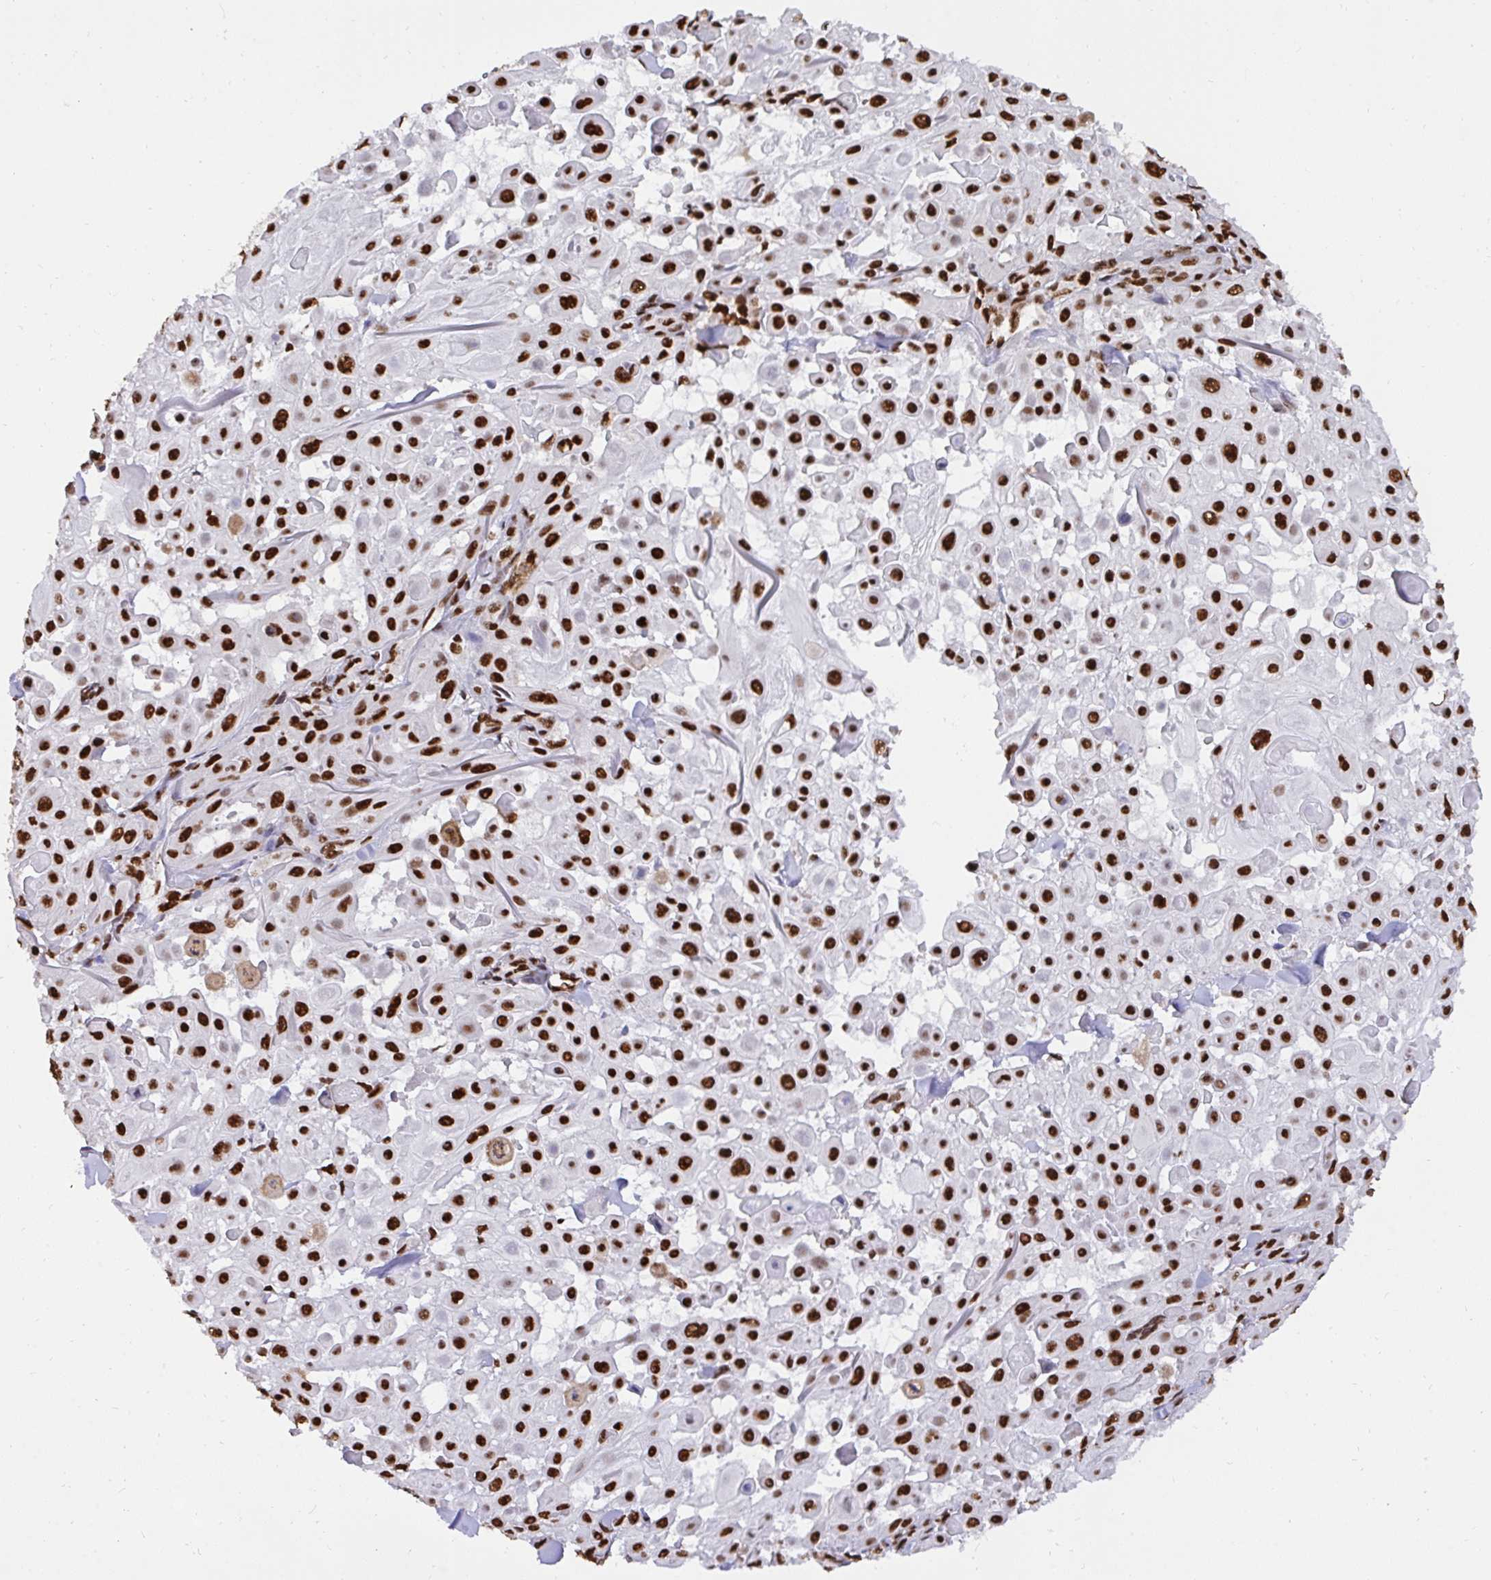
{"staining": {"intensity": "strong", "quantity": ">75%", "location": "nuclear"}, "tissue": "skin cancer", "cell_type": "Tumor cells", "image_type": "cancer", "snomed": [{"axis": "morphology", "description": "Squamous cell carcinoma, NOS"}, {"axis": "topography", "description": "Skin"}], "caption": "A high amount of strong nuclear positivity is identified in approximately >75% of tumor cells in skin squamous cell carcinoma tissue.", "gene": "HNRNPL", "patient": {"sex": "male", "age": 91}}